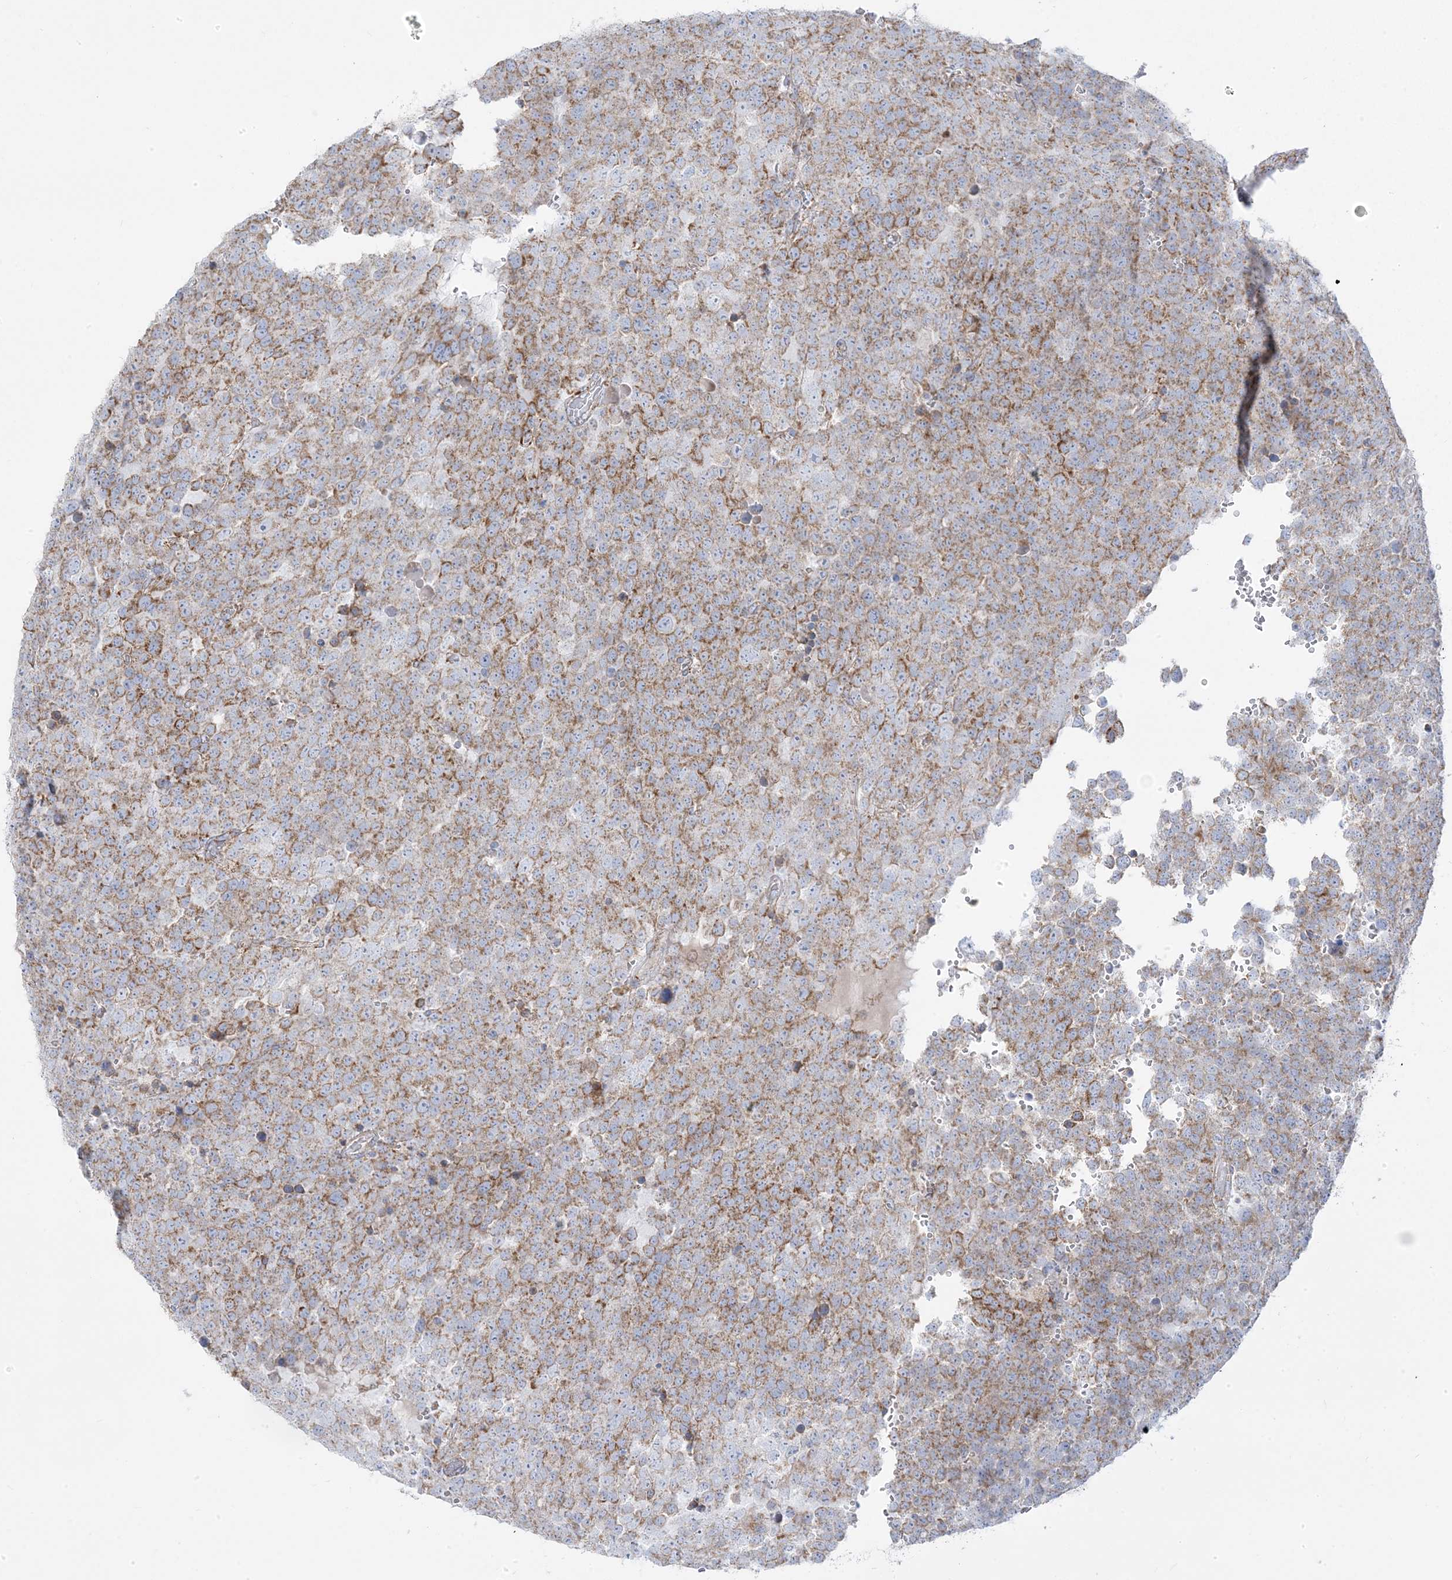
{"staining": {"intensity": "moderate", "quantity": ">75%", "location": "cytoplasmic/membranous"}, "tissue": "testis cancer", "cell_type": "Tumor cells", "image_type": "cancer", "snomed": [{"axis": "morphology", "description": "Seminoma, NOS"}, {"axis": "topography", "description": "Testis"}], "caption": "The photomicrograph shows immunohistochemical staining of testis cancer. There is moderate cytoplasmic/membranous positivity is present in about >75% of tumor cells. (DAB (3,3'-diaminobenzidine) IHC, brown staining for protein, blue staining for nuclei).", "gene": "PCCB", "patient": {"sex": "male", "age": 71}}